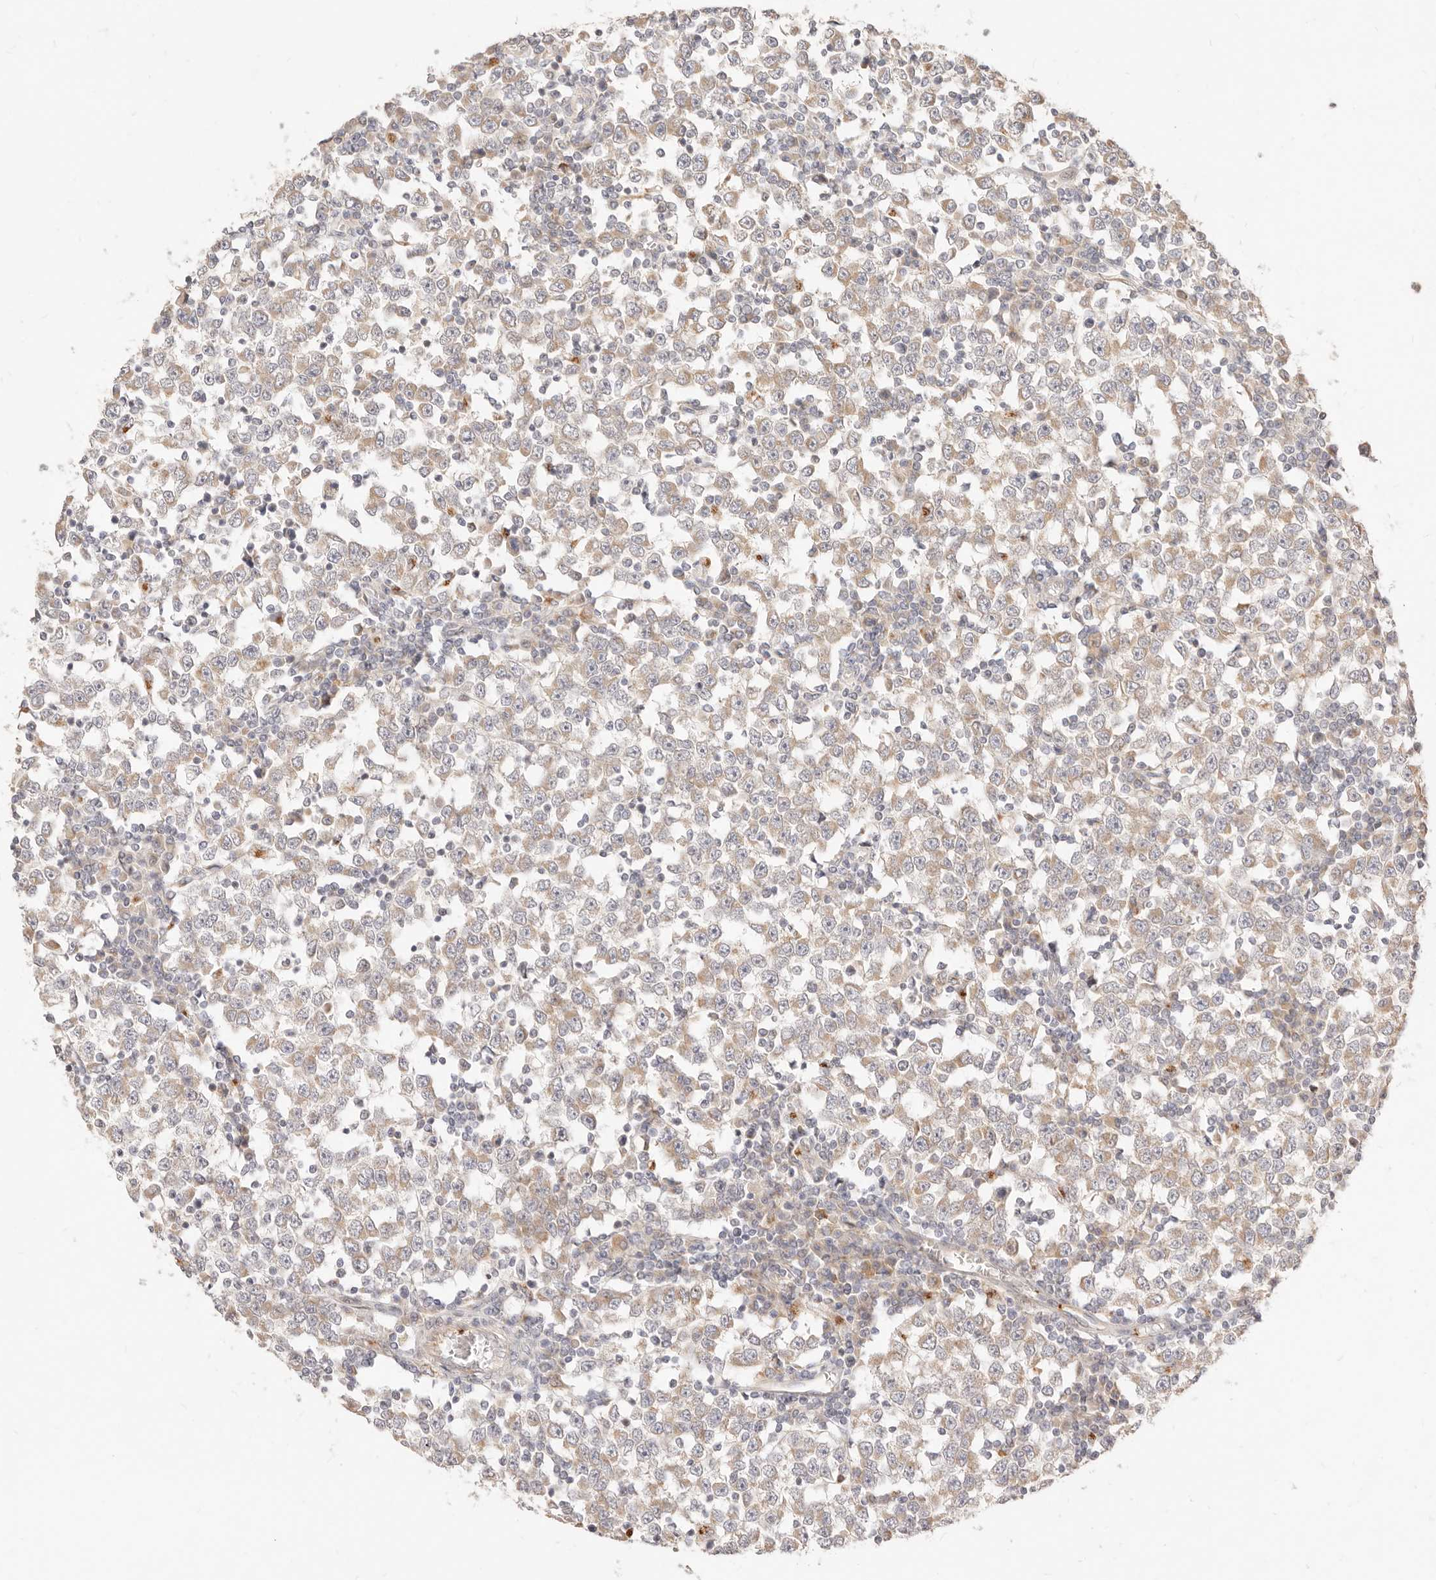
{"staining": {"intensity": "weak", "quantity": "25%-75%", "location": "cytoplasmic/membranous"}, "tissue": "testis cancer", "cell_type": "Tumor cells", "image_type": "cancer", "snomed": [{"axis": "morphology", "description": "Seminoma, NOS"}, {"axis": "topography", "description": "Testis"}], "caption": "This is a micrograph of immunohistochemistry staining of testis seminoma, which shows weak staining in the cytoplasmic/membranous of tumor cells.", "gene": "UBXN10", "patient": {"sex": "male", "age": 65}}